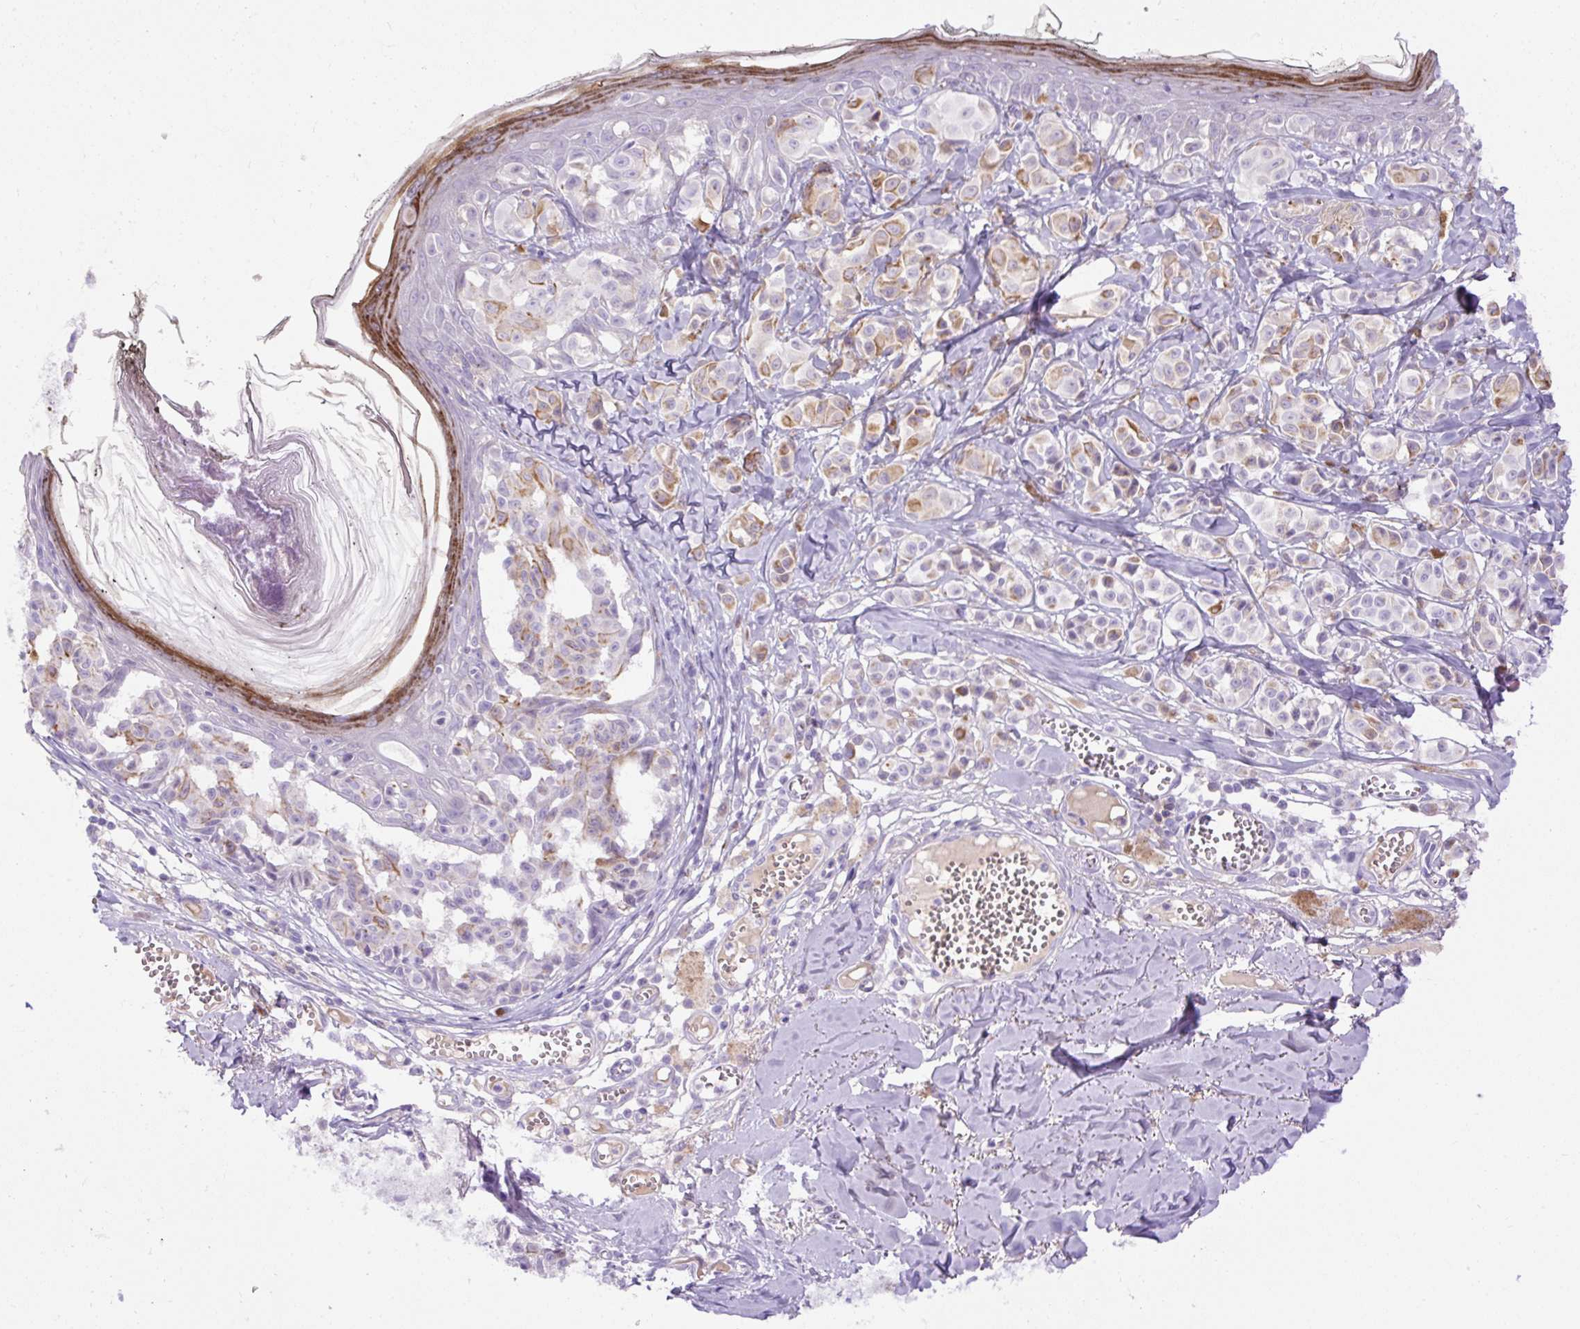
{"staining": {"intensity": "negative", "quantity": "none", "location": "none"}, "tissue": "melanoma", "cell_type": "Tumor cells", "image_type": "cancer", "snomed": [{"axis": "morphology", "description": "Malignant melanoma, NOS"}, {"axis": "topography", "description": "Skin"}], "caption": "Tumor cells show no significant protein positivity in melanoma.", "gene": "SPTBN5", "patient": {"sex": "female", "age": 43}}